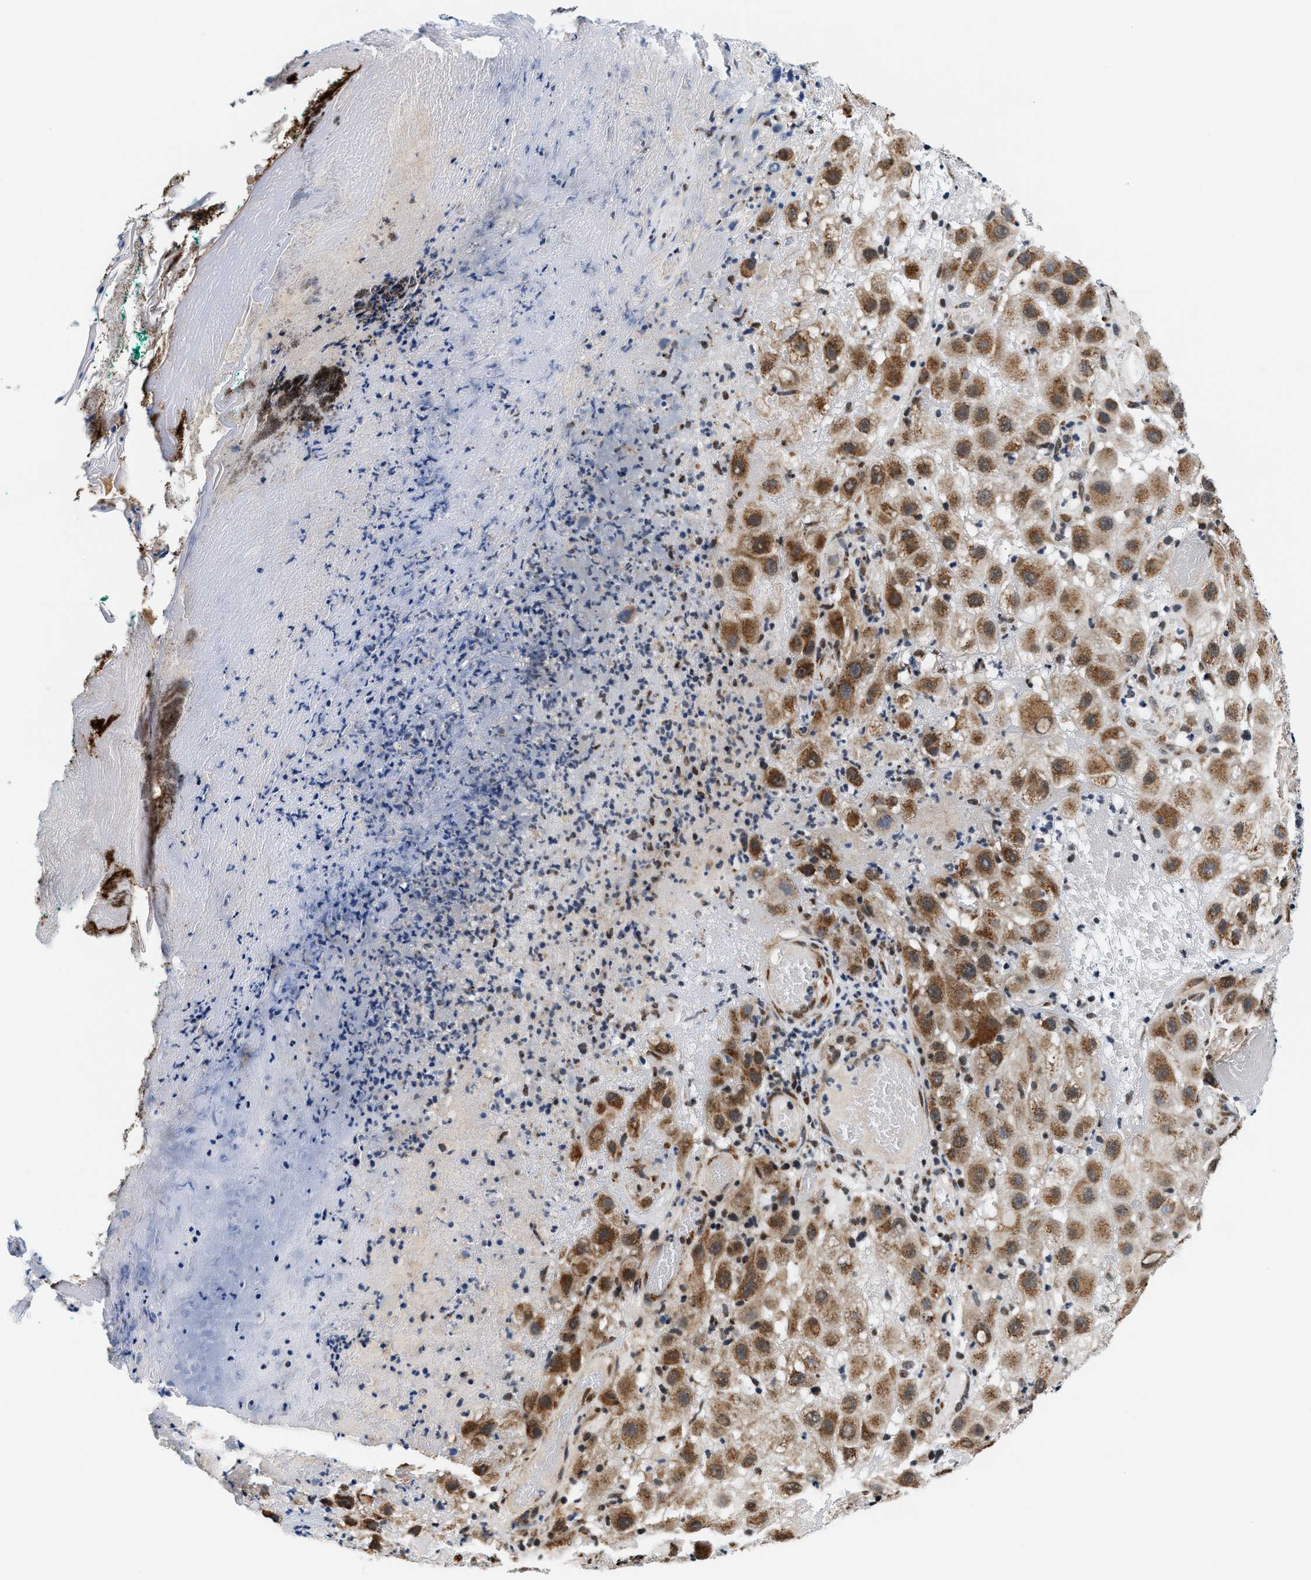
{"staining": {"intensity": "moderate", "quantity": "25%-75%", "location": "cytoplasmic/membranous"}, "tissue": "melanoma", "cell_type": "Tumor cells", "image_type": "cancer", "snomed": [{"axis": "morphology", "description": "Malignant melanoma, NOS"}, {"axis": "topography", "description": "Skin"}], "caption": "Protein staining of malignant melanoma tissue displays moderate cytoplasmic/membranous positivity in about 25%-75% of tumor cells.", "gene": "KCNMB2", "patient": {"sex": "female", "age": 81}}